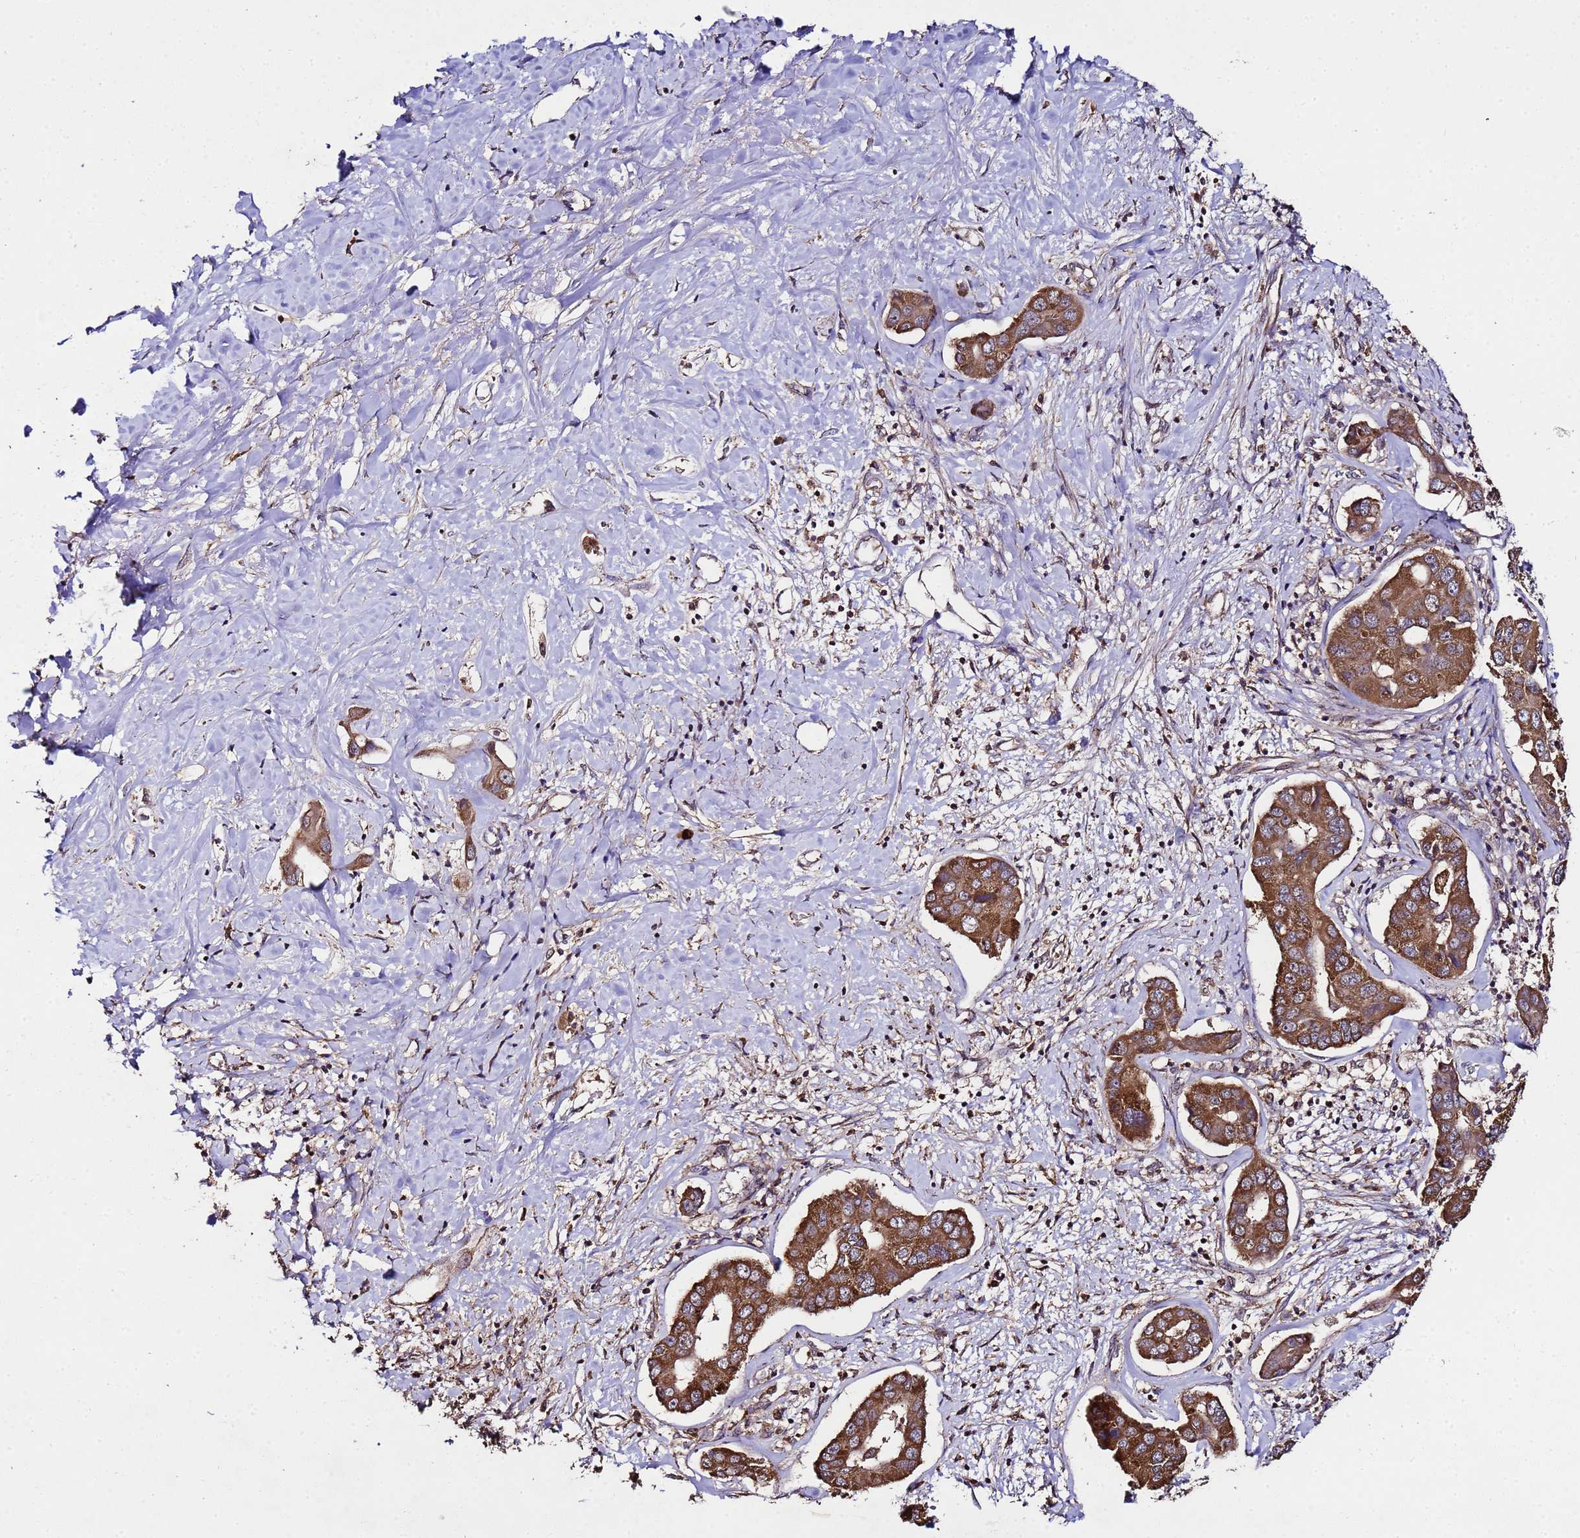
{"staining": {"intensity": "strong", "quantity": ">75%", "location": "cytoplasmic/membranous"}, "tissue": "liver cancer", "cell_type": "Tumor cells", "image_type": "cancer", "snomed": [{"axis": "morphology", "description": "Cholangiocarcinoma"}, {"axis": "topography", "description": "Liver"}], "caption": "Protein staining displays strong cytoplasmic/membranous positivity in approximately >75% of tumor cells in cholangiocarcinoma (liver).", "gene": "HSPBAP1", "patient": {"sex": "male", "age": 59}}